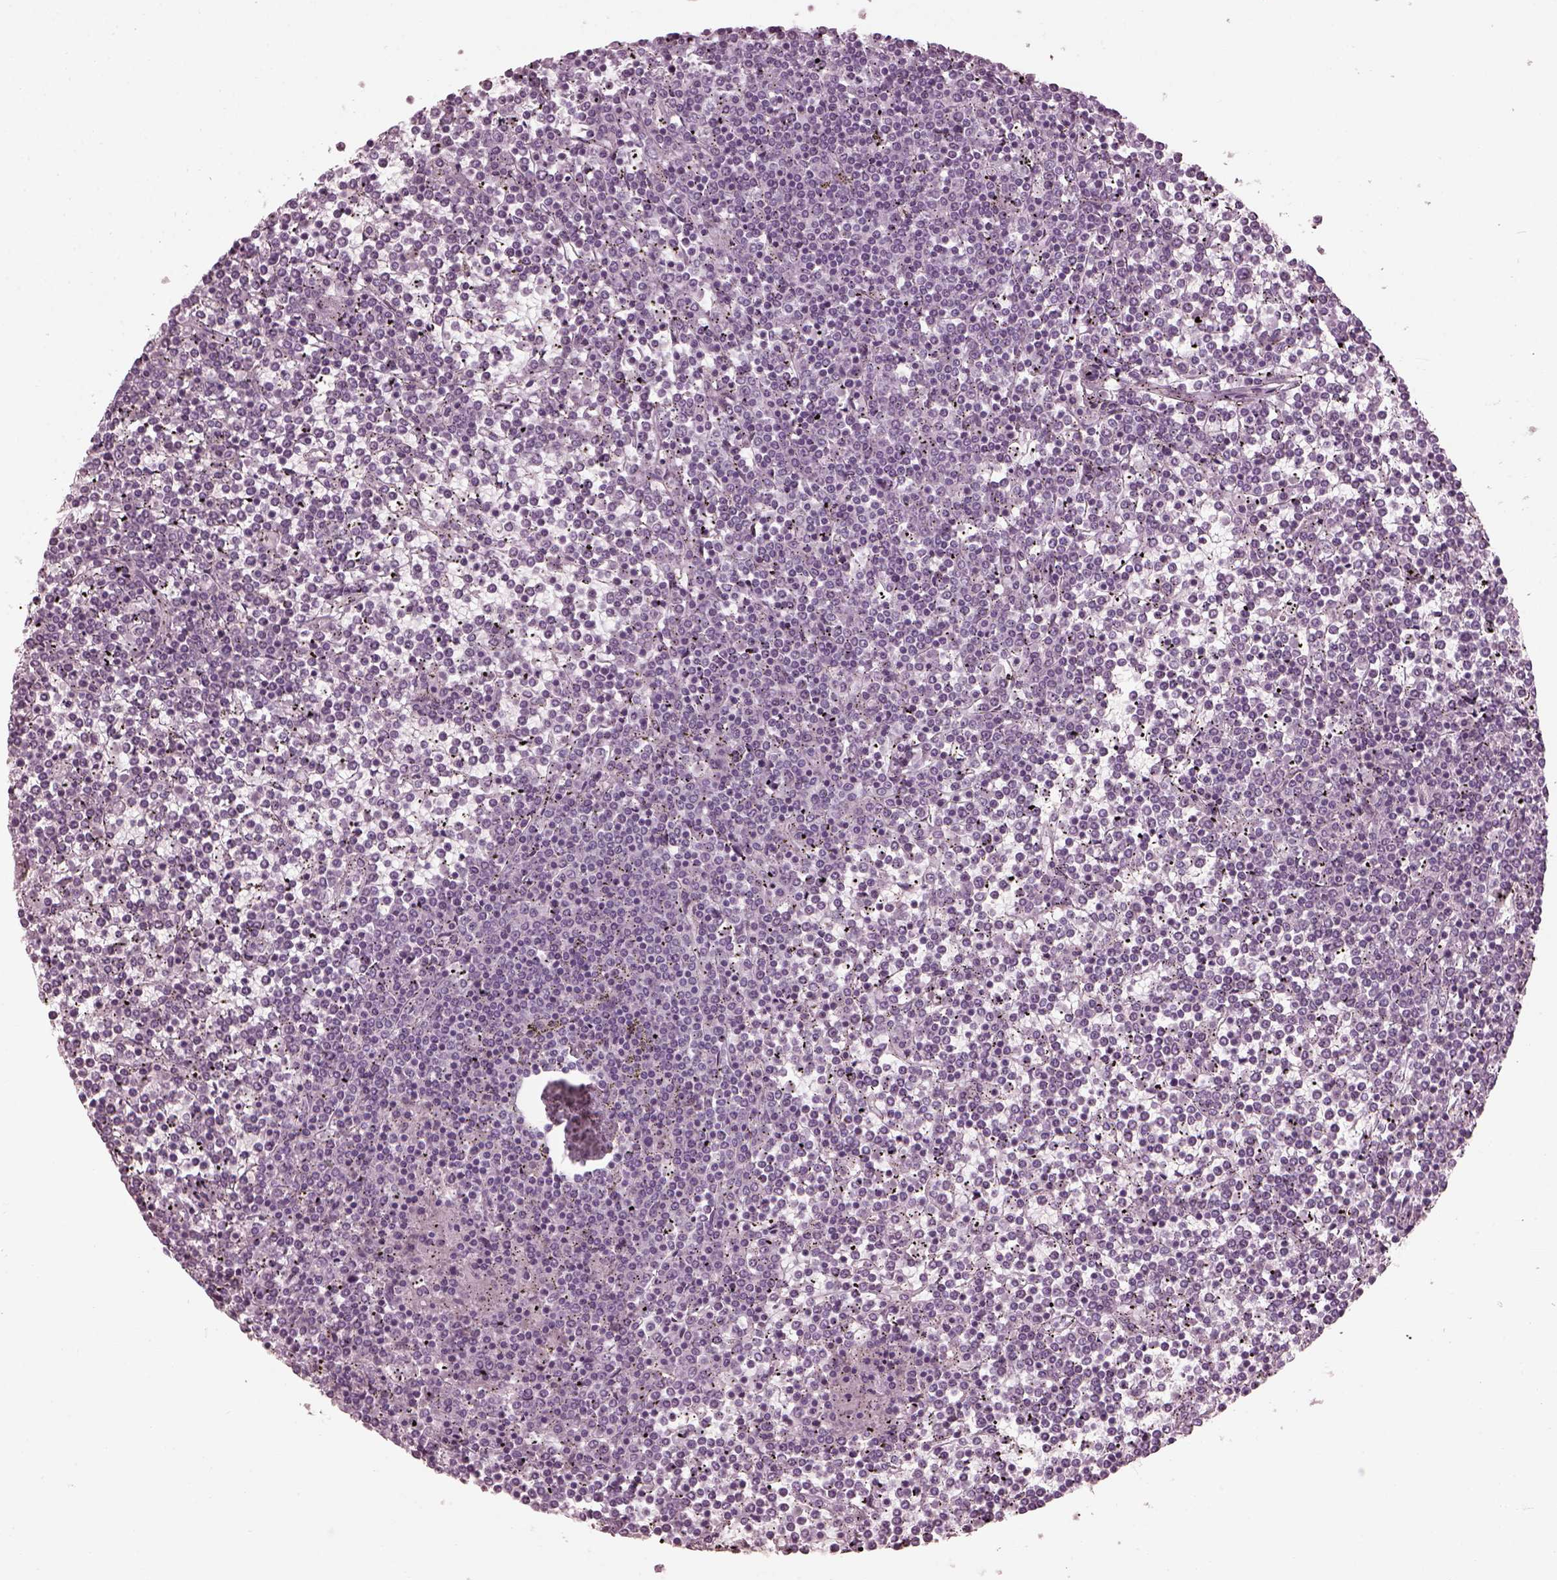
{"staining": {"intensity": "negative", "quantity": "none", "location": "none"}, "tissue": "lymphoma", "cell_type": "Tumor cells", "image_type": "cancer", "snomed": [{"axis": "morphology", "description": "Malignant lymphoma, non-Hodgkin's type, Low grade"}, {"axis": "topography", "description": "Spleen"}], "caption": "Immunohistochemistry micrograph of lymphoma stained for a protein (brown), which displays no staining in tumor cells.", "gene": "SAXO2", "patient": {"sex": "female", "age": 19}}